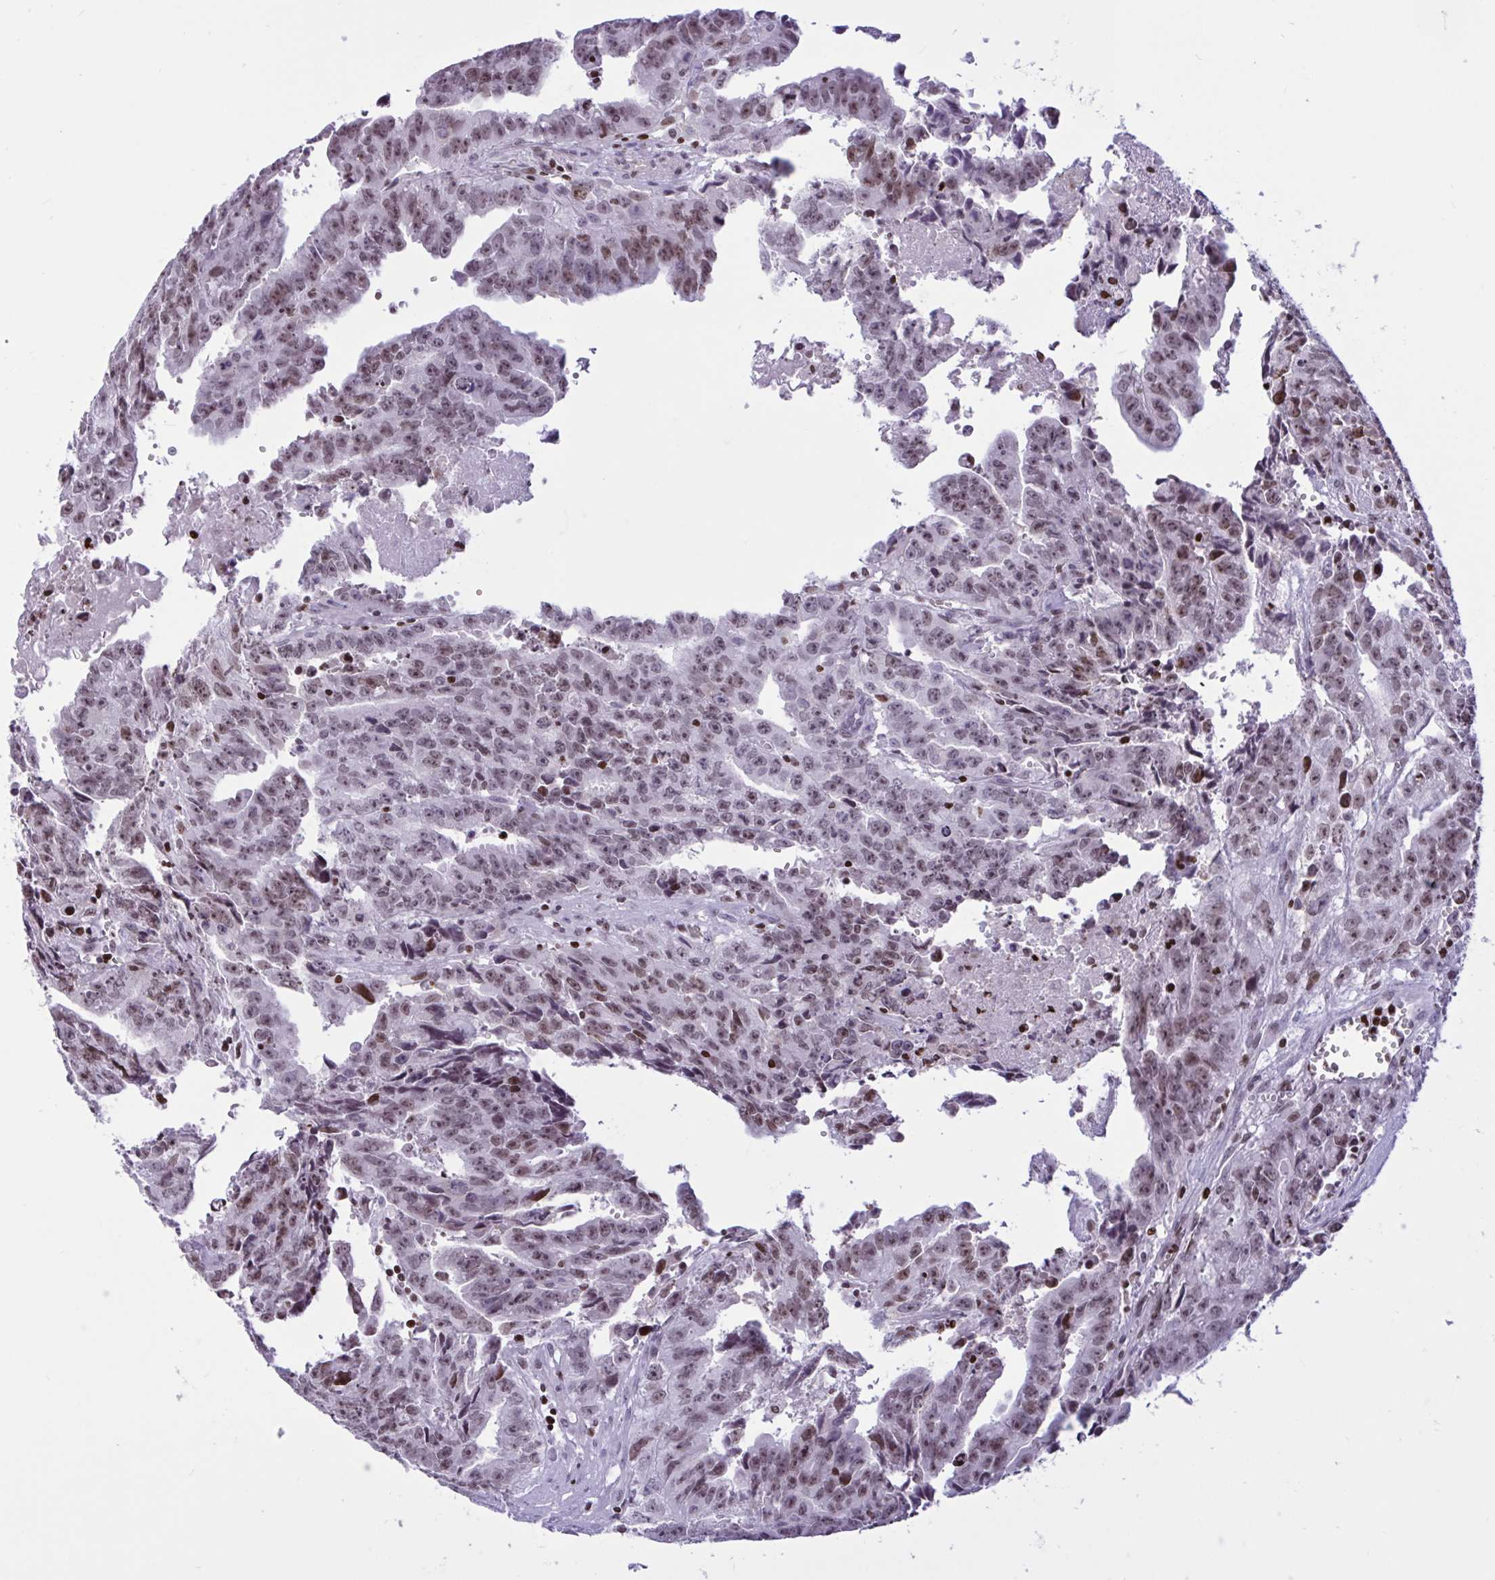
{"staining": {"intensity": "weak", "quantity": ">75%", "location": "nuclear"}, "tissue": "testis cancer", "cell_type": "Tumor cells", "image_type": "cancer", "snomed": [{"axis": "morphology", "description": "Carcinoma, Embryonal, NOS"}, {"axis": "morphology", "description": "Teratoma, malignant, NOS"}, {"axis": "topography", "description": "Testis"}], "caption": "Immunohistochemistry of testis malignant teratoma shows low levels of weak nuclear expression in about >75% of tumor cells.", "gene": "HMGB2", "patient": {"sex": "male", "age": 24}}